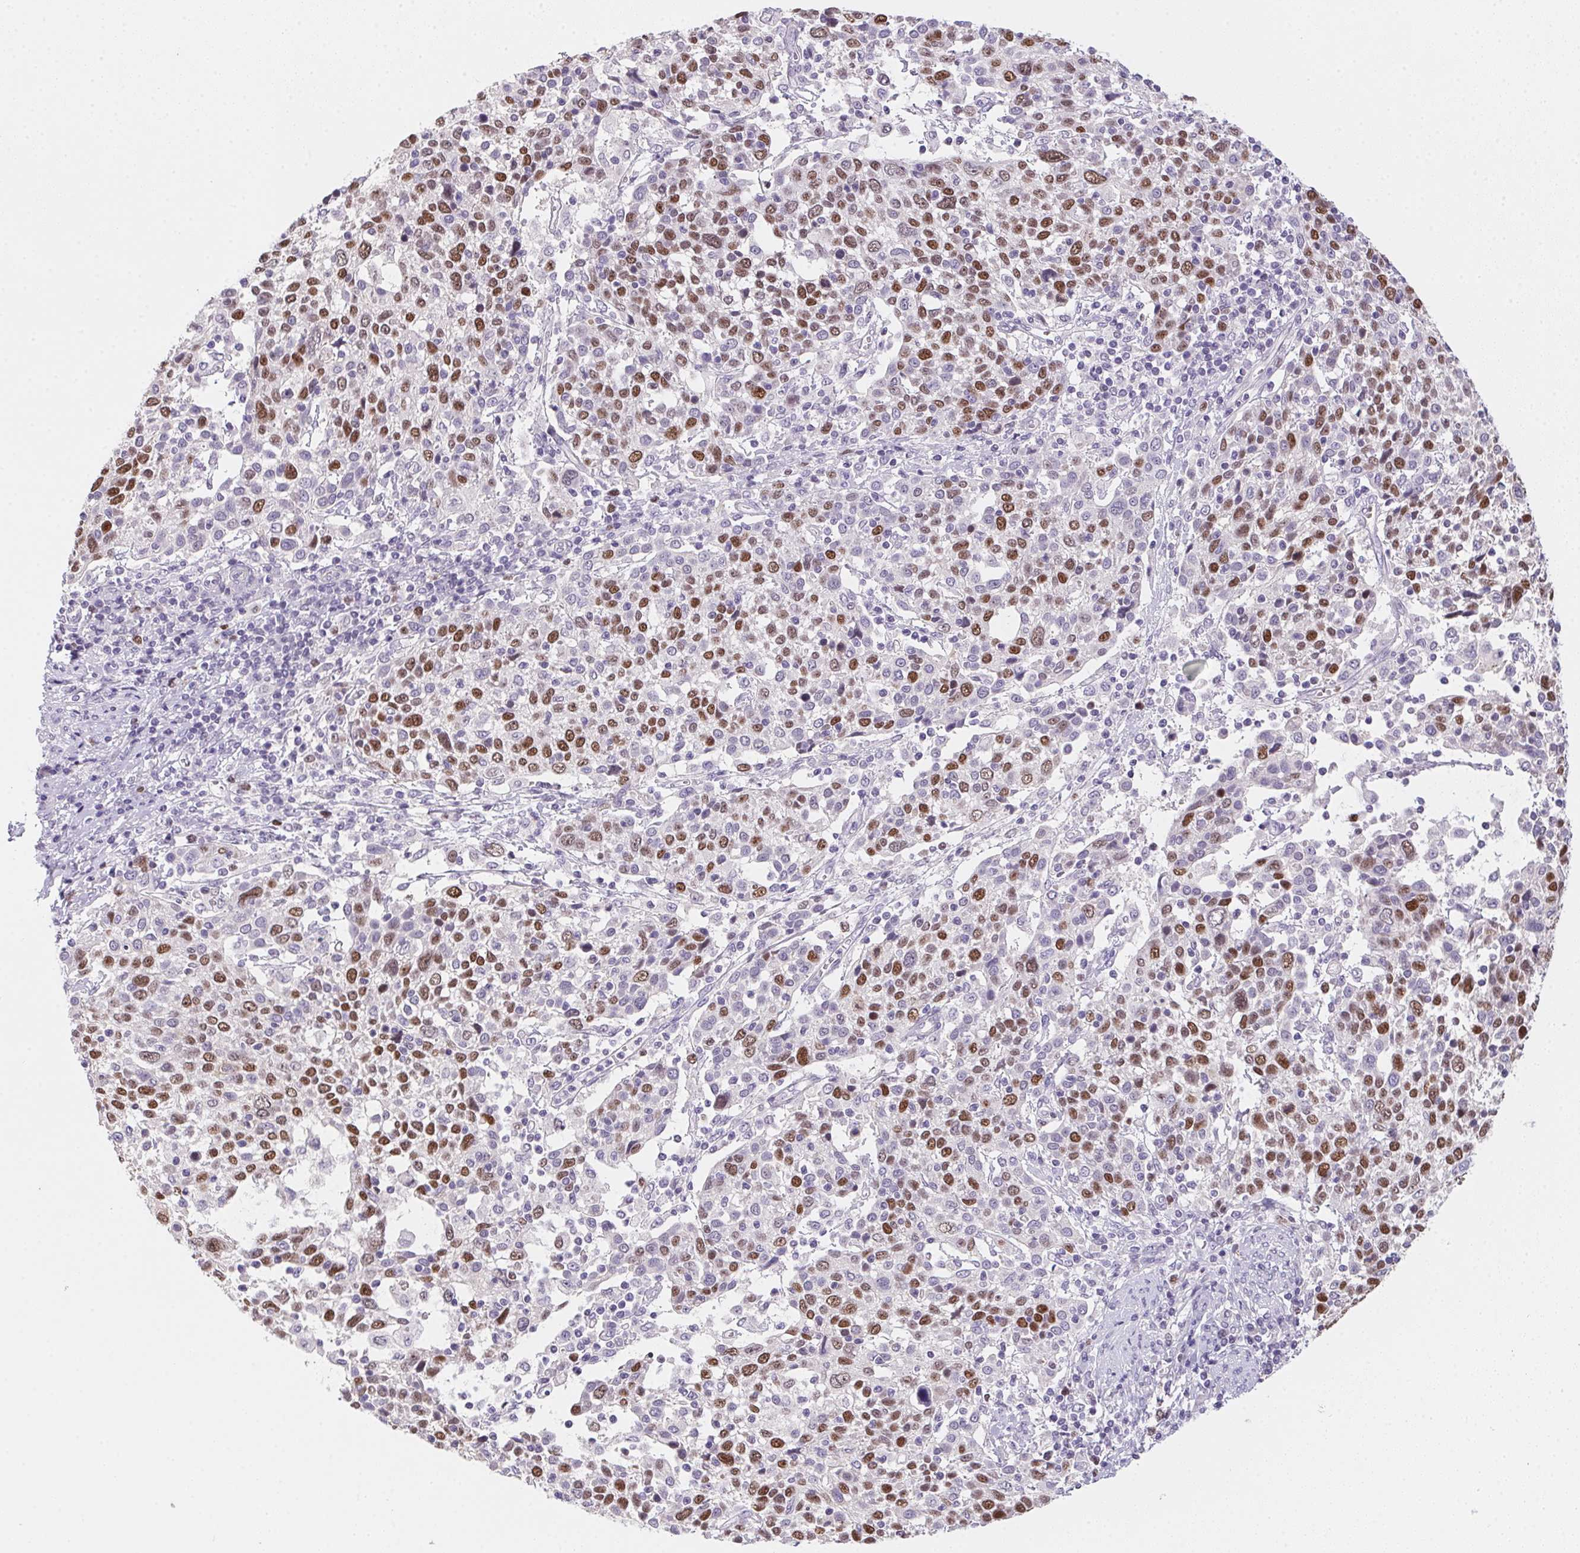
{"staining": {"intensity": "moderate", "quantity": ">75%", "location": "nuclear"}, "tissue": "cervical cancer", "cell_type": "Tumor cells", "image_type": "cancer", "snomed": [{"axis": "morphology", "description": "Squamous cell carcinoma, NOS"}, {"axis": "topography", "description": "Cervix"}], "caption": "DAB immunohistochemical staining of human cervical cancer shows moderate nuclear protein expression in about >75% of tumor cells.", "gene": "HELLS", "patient": {"sex": "female", "age": 61}}